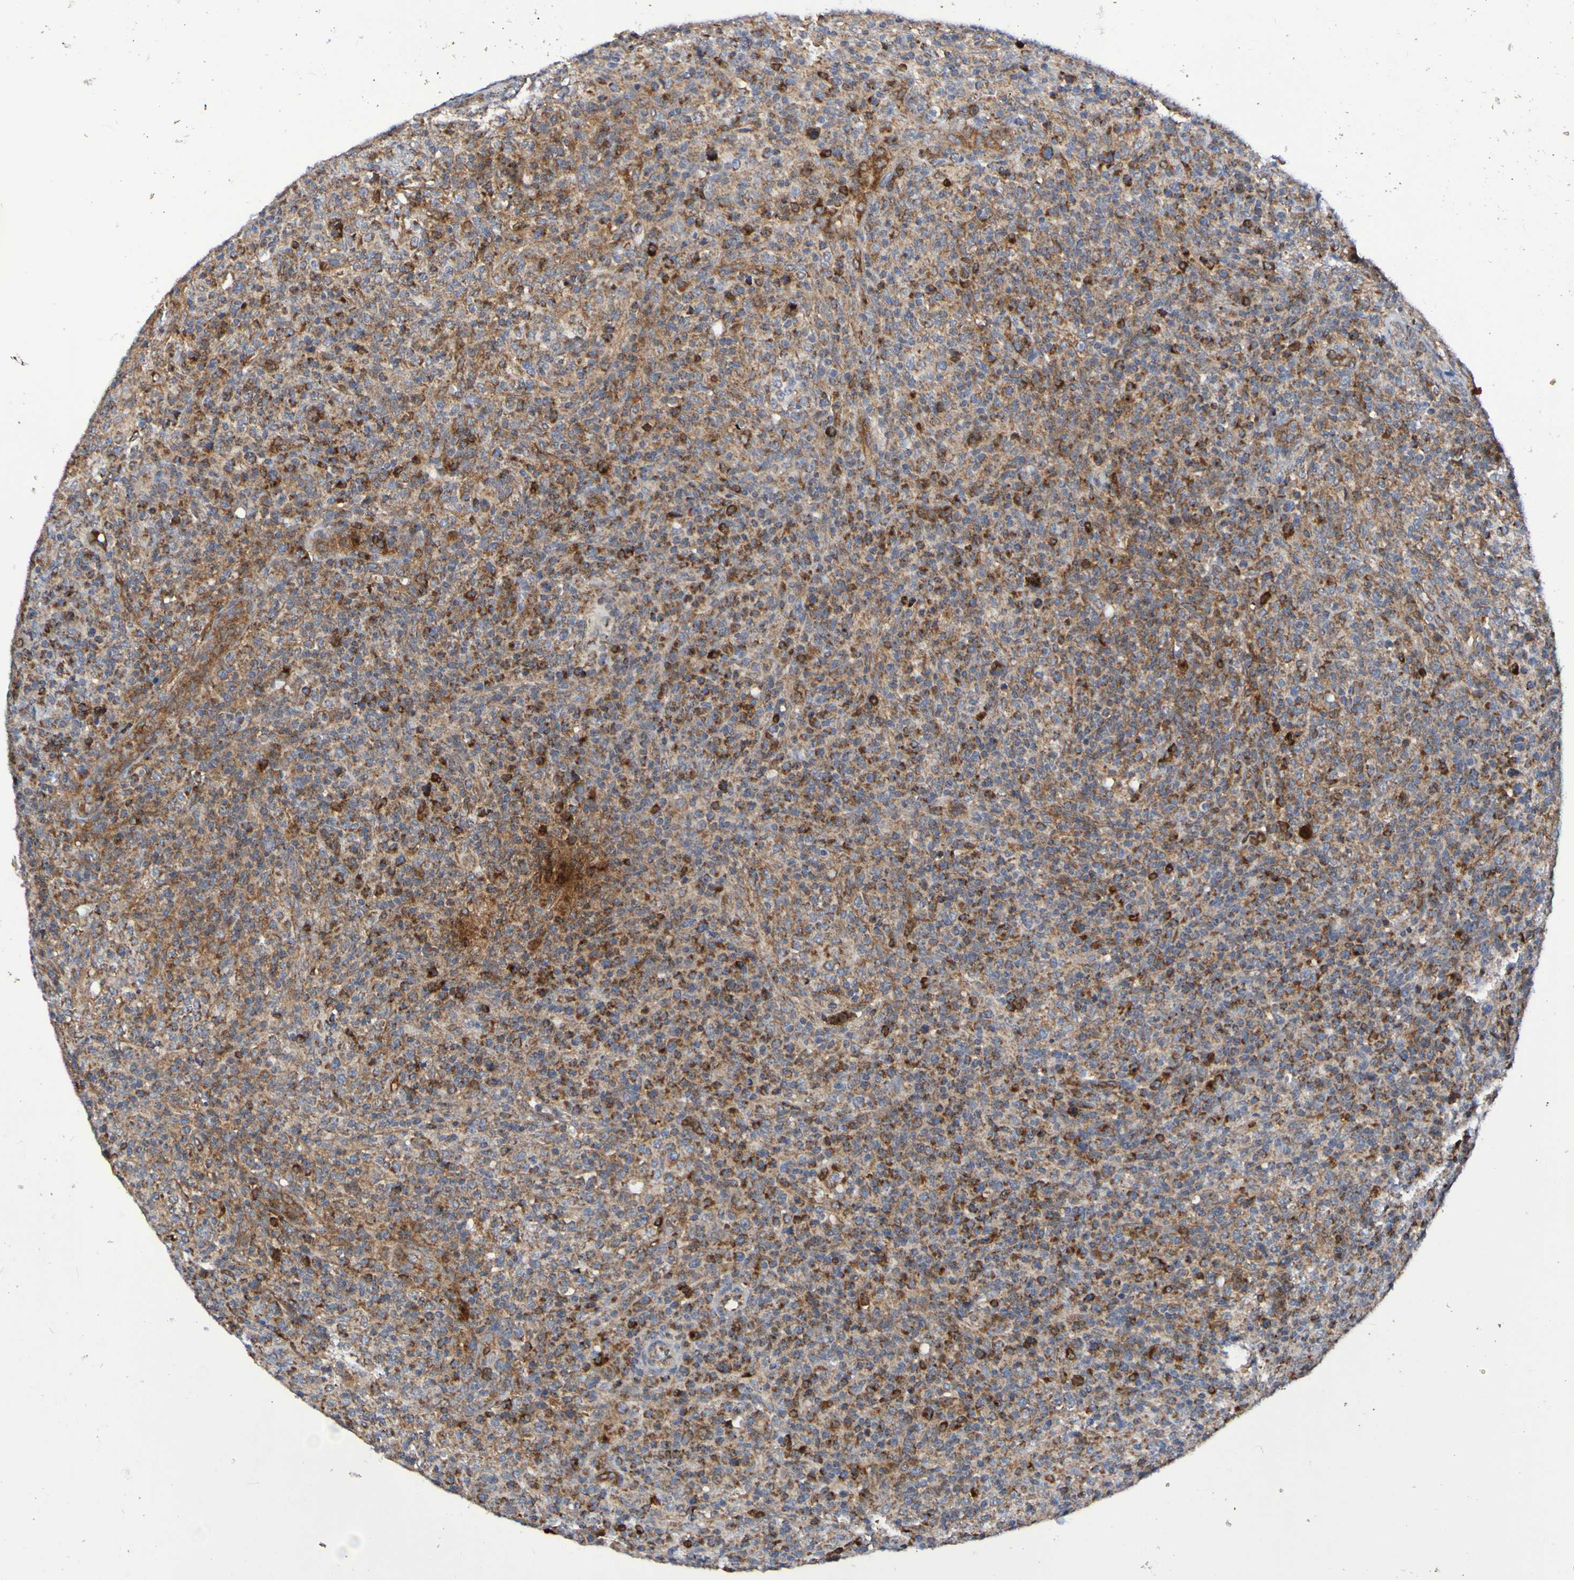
{"staining": {"intensity": "moderate", "quantity": ">75%", "location": "cytoplasmic/membranous"}, "tissue": "lymphoma", "cell_type": "Tumor cells", "image_type": "cancer", "snomed": [{"axis": "morphology", "description": "Malignant lymphoma, non-Hodgkin's type, High grade"}, {"axis": "topography", "description": "Lymph node"}], "caption": "Immunohistochemical staining of human lymphoma displays moderate cytoplasmic/membranous protein positivity in about >75% of tumor cells.", "gene": "GJB1", "patient": {"sex": "female", "age": 76}}